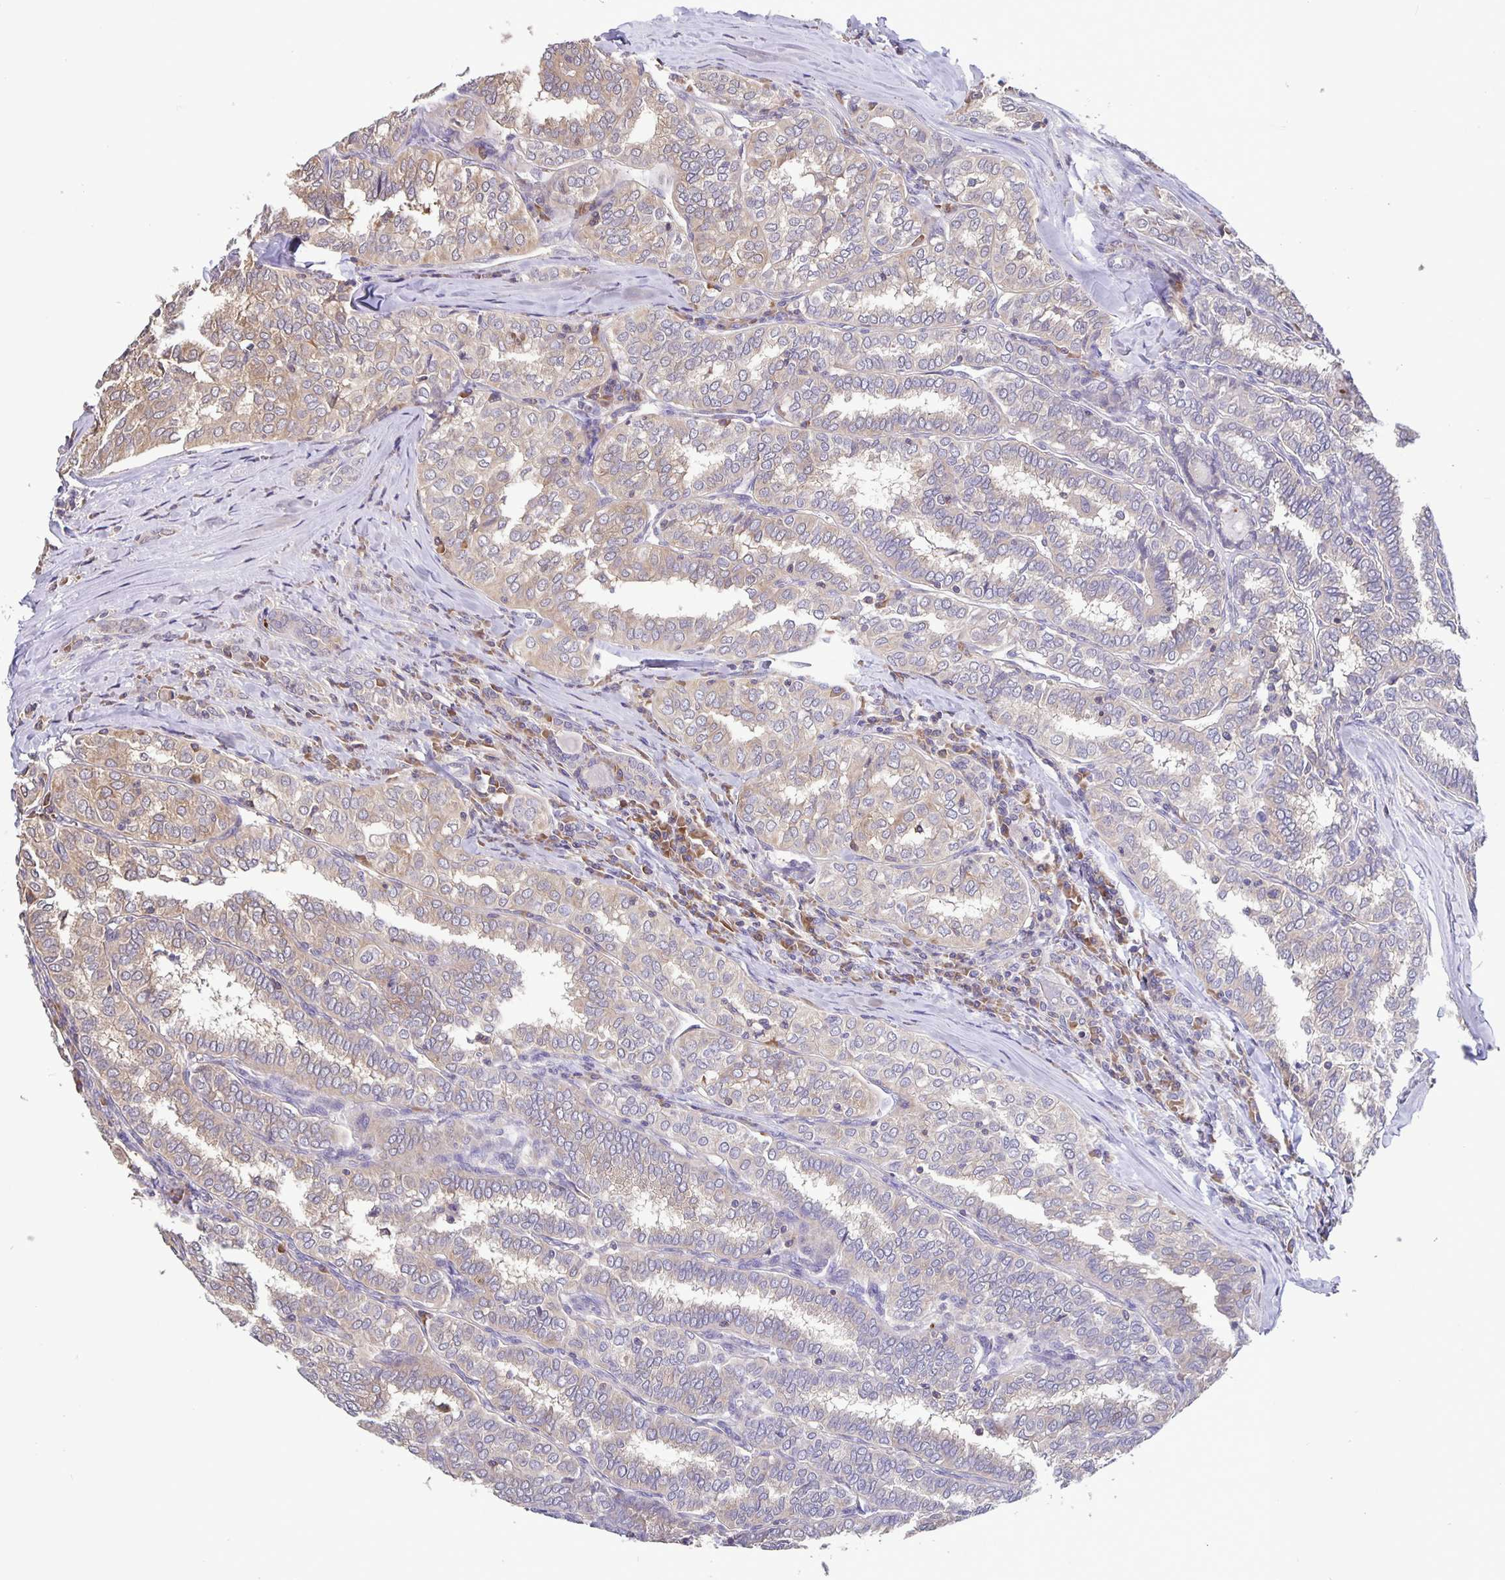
{"staining": {"intensity": "weak", "quantity": "25%-75%", "location": "cytoplasmic/membranous"}, "tissue": "thyroid cancer", "cell_type": "Tumor cells", "image_type": "cancer", "snomed": [{"axis": "morphology", "description": "Papillary adenocarcinoma, NOS"}, {"axis": "topography", "description": "Thyroid gland"}], "caption": "Tumor cells reveal low levels of weak cytoplasmic/membranous staining in approximately 25%-75% of cells in papillary adenocarcinoma (thyroid).", "gene": "FEM1C", "patient": {"sex": "female", "age": 30}}